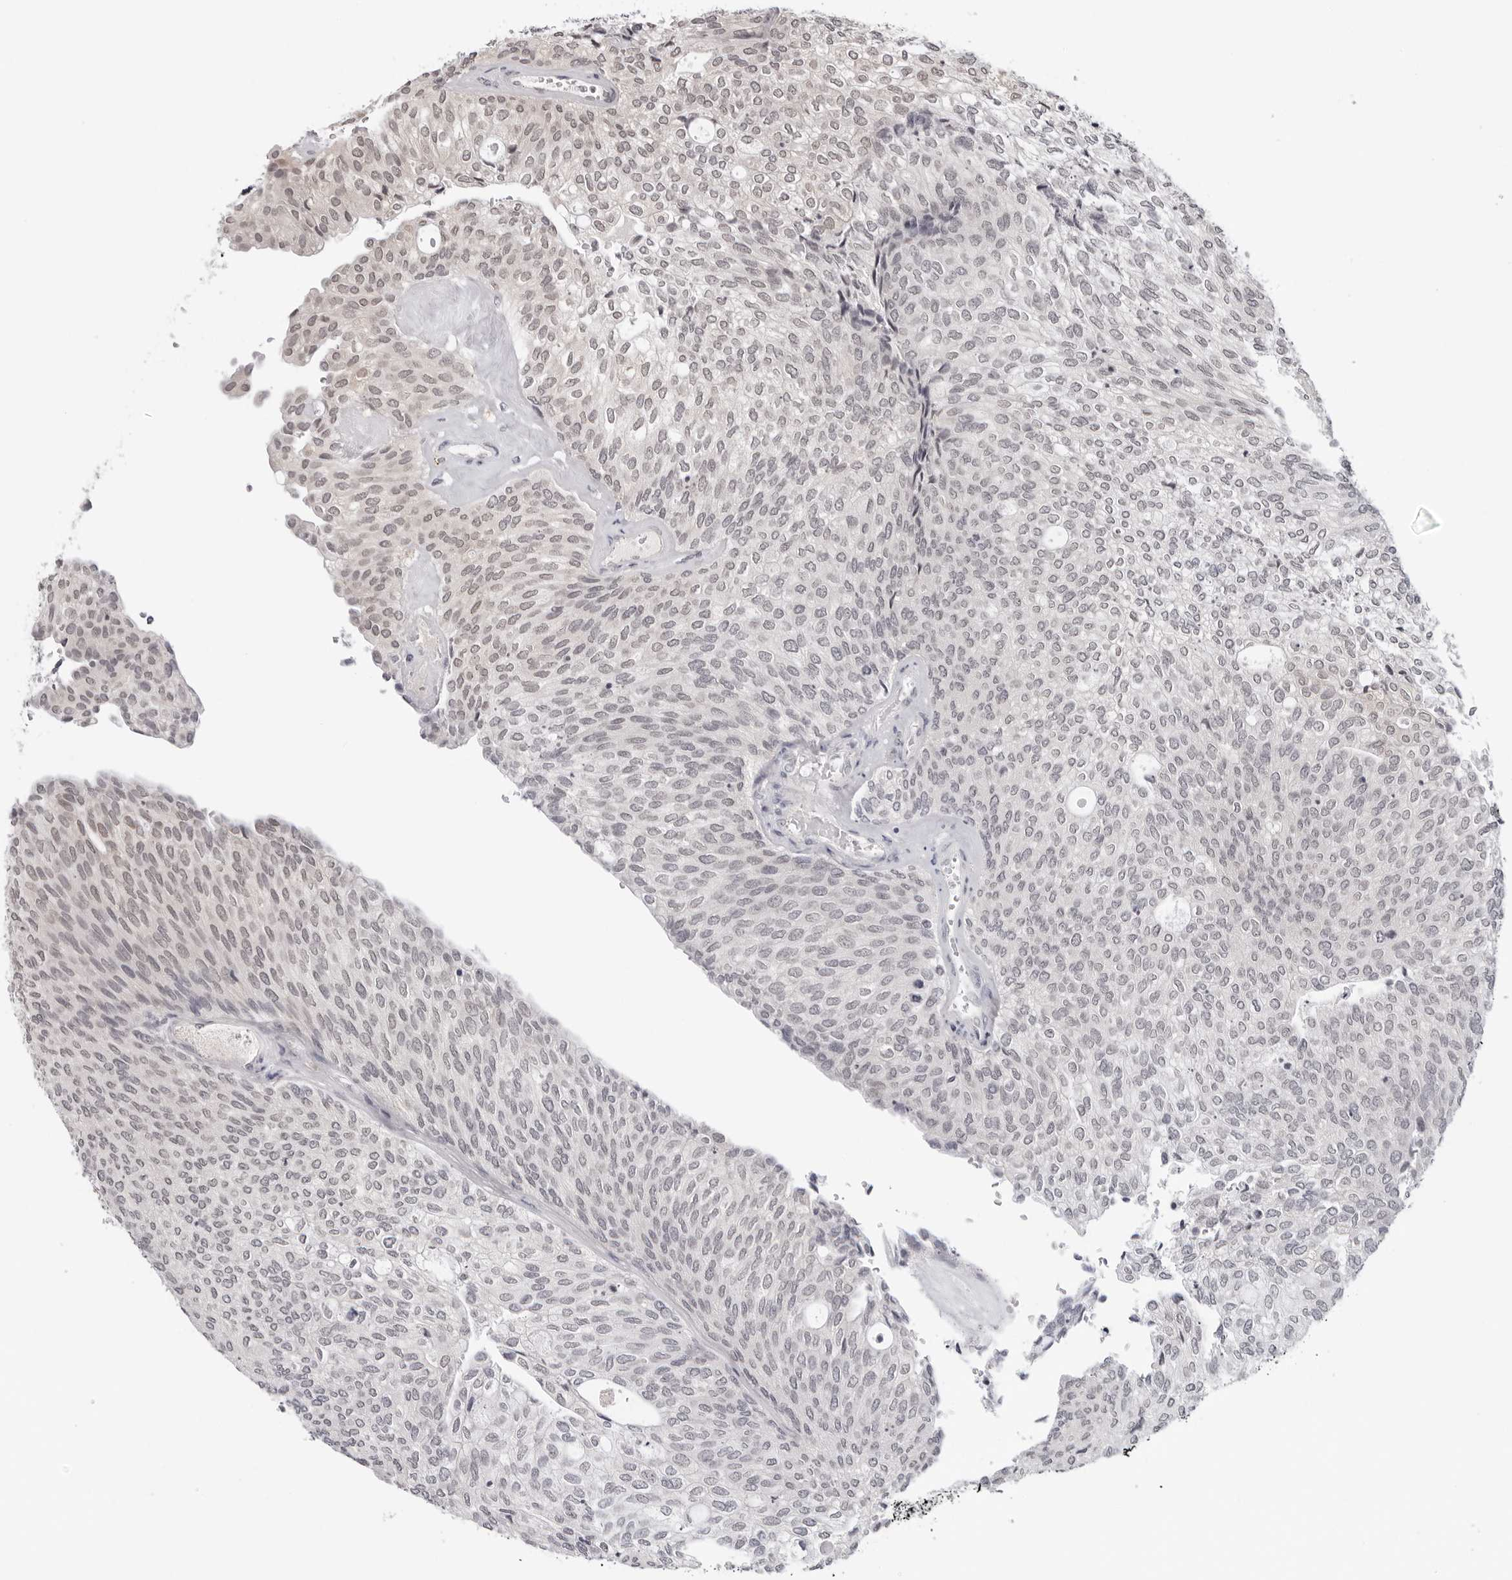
{"staining": {"intensity": "negative", "quantity": "none", "location": "none"}, "tissue": "urothelial cancer", "cell_type": "Tumor cells", "image_type": "cancer", "snomed": [{"axis": "morphology", "description": "Urothelial carcinoma, Low grade"}, {"axis": "topography", "description": "Urinary bladder"}], "caption": "An image of urothelial cancer stained for a protein demonstrates no brown staining in tumor cells.", "gene": "PRUNE1", "patient": {"sex": "female", "age": 79}}